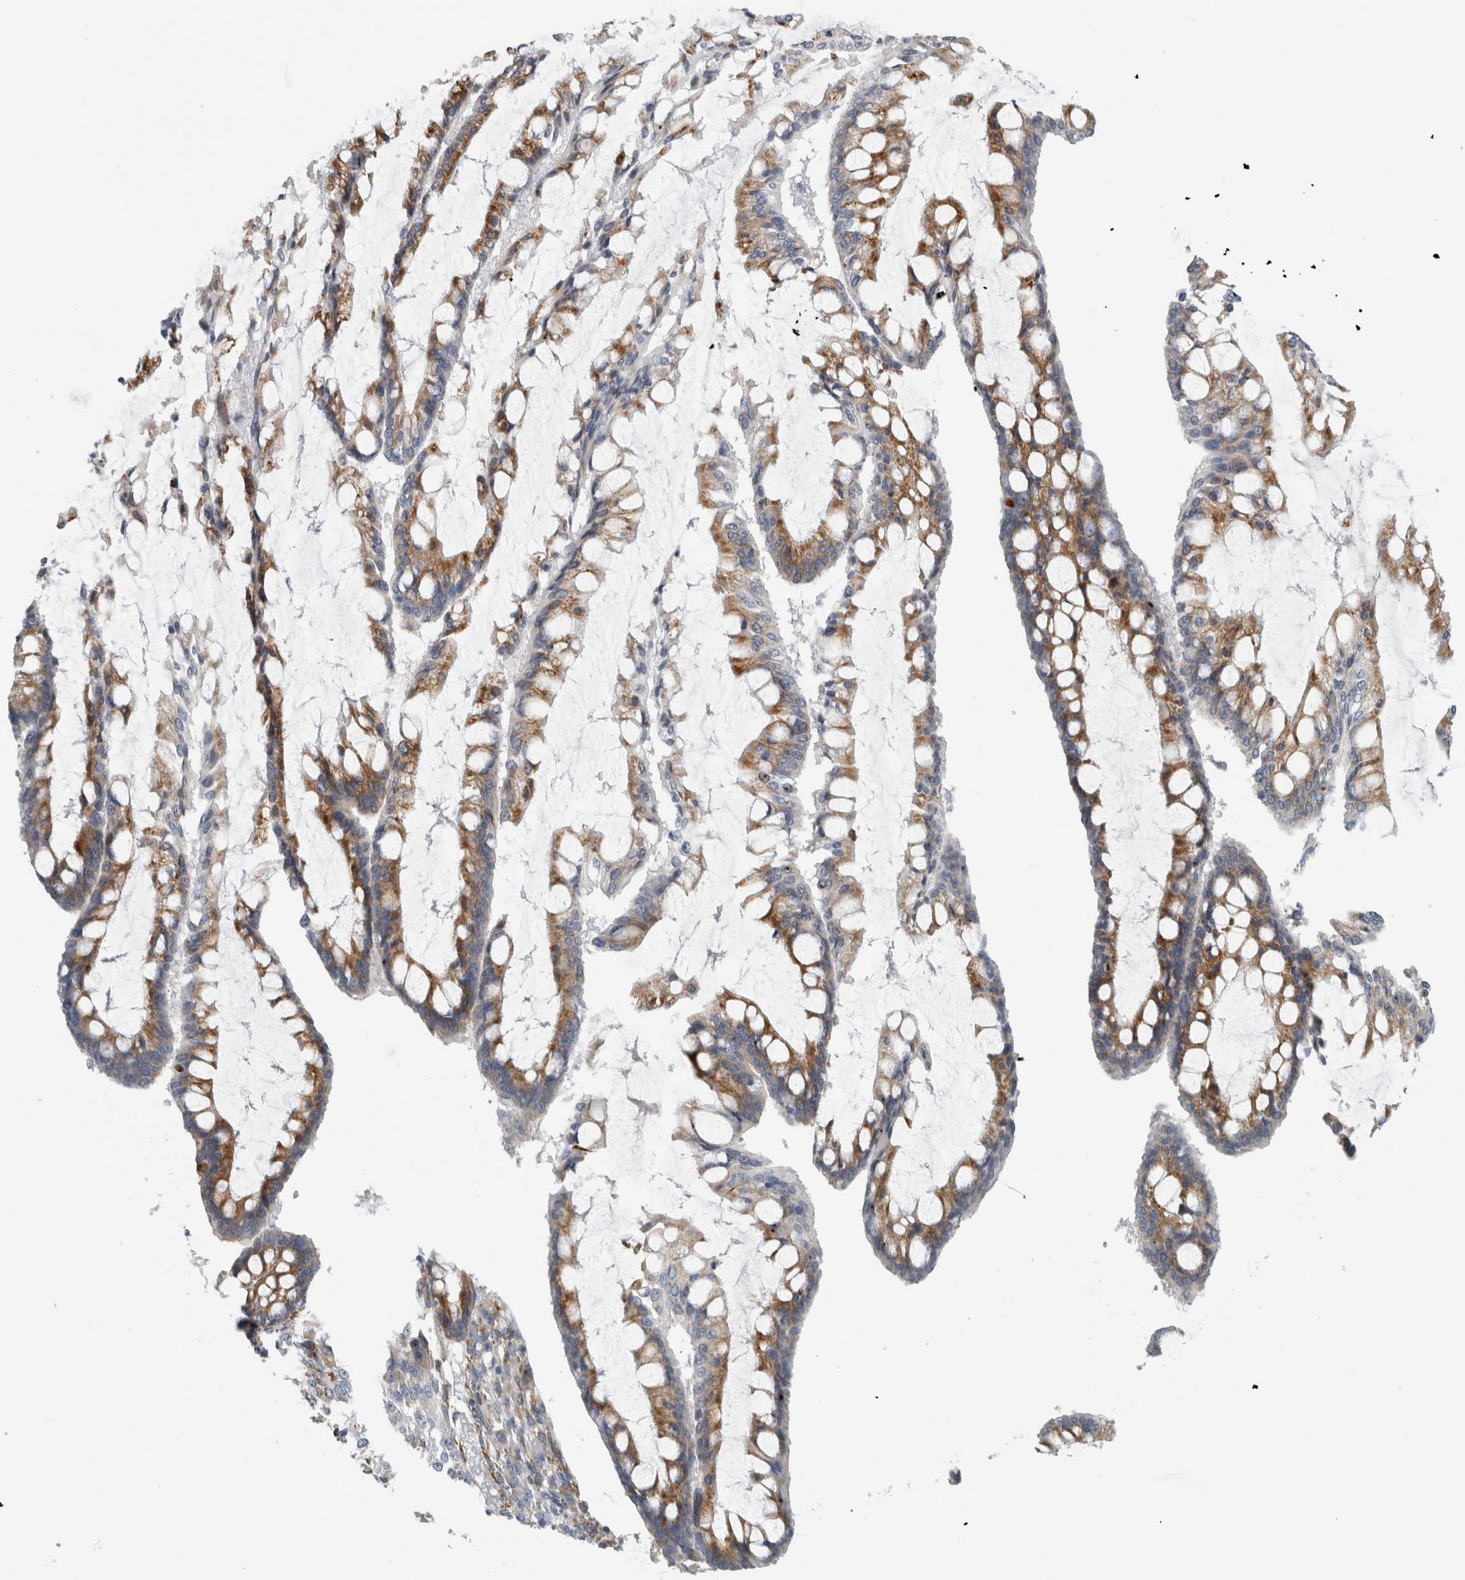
{"staining": {"intensity": "moderate", "quantity": ">75%", "location": "cytoplasmic/membranous"}, "tissue": "ovarian cancer", "cell_type": "Tumor cells", "image_type": "cancer", "snomed": [{"axis": "morphology", "description": "Cystadenocarcinoma, mucinous, NOS"}, {"axis": "topography", "description": "Ovary"}], "caption": "Human ovarian cancer stained with a brown dye reveals moderate cytoplasmic/membranous positive expression in about >75% of tumor cells.", "gene": "B3GNT3", "patient": {"sex": "female", "age": 73}}